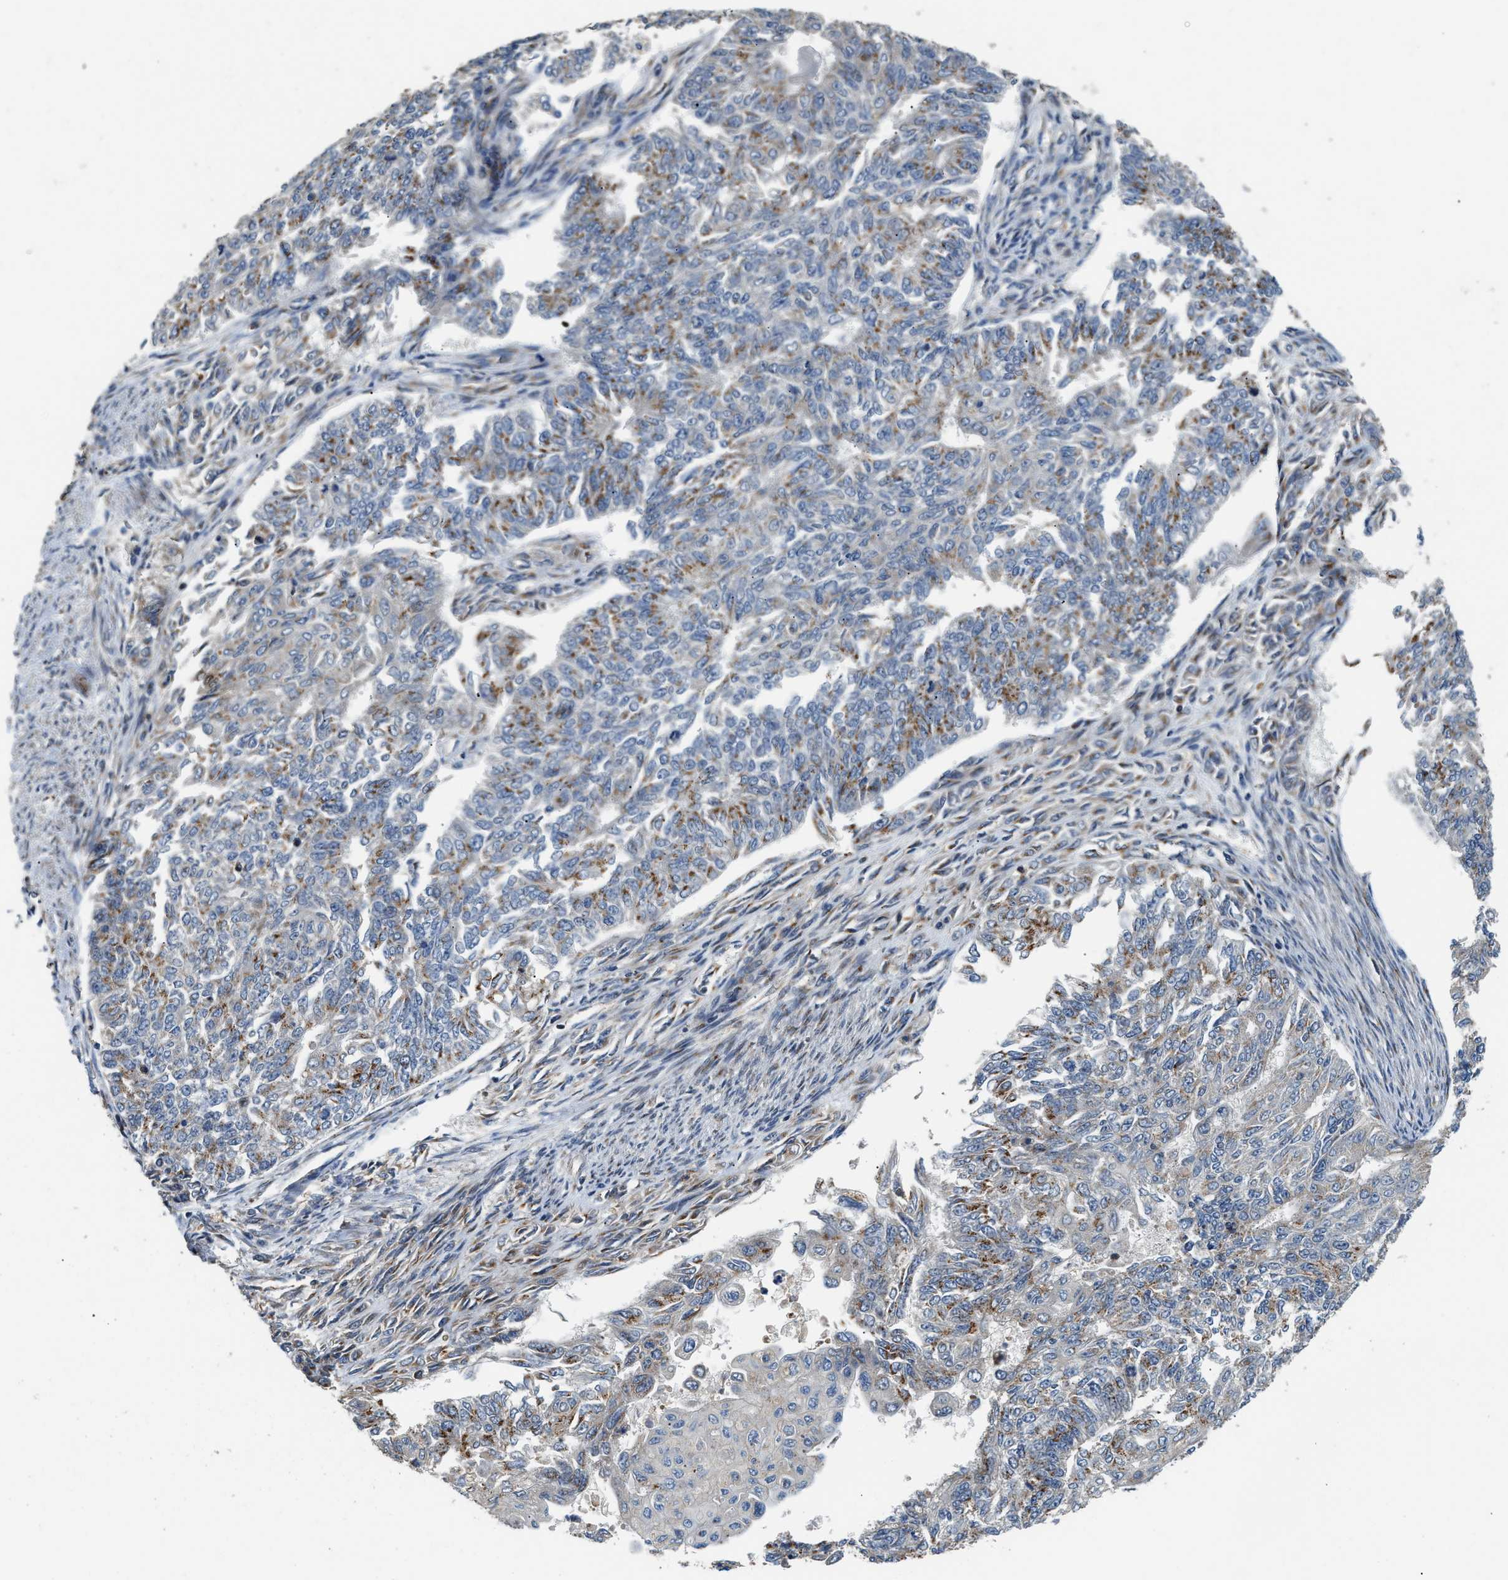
{"staining": {"intensity": "moderate", "quantity": "25%-75%", "location": "cytoplasmic/membranous"}, "tissue": "endometrial cancer", "cell_type": "Tumor cells", "image_type": "cancer", "snomed": [{"axis": "morphology", "description": "Adenocarcinoma, NOS"}, {"axis": "topography", "description": "Endometrium"}], "caption": "A histopathology image of endometrial cancer stained for a protein exhibits moderate cytoplasmic/membranous brown staining in tumor cells.", "gene": "FUT8", "patient": {"sex": "female", "age": 32}}